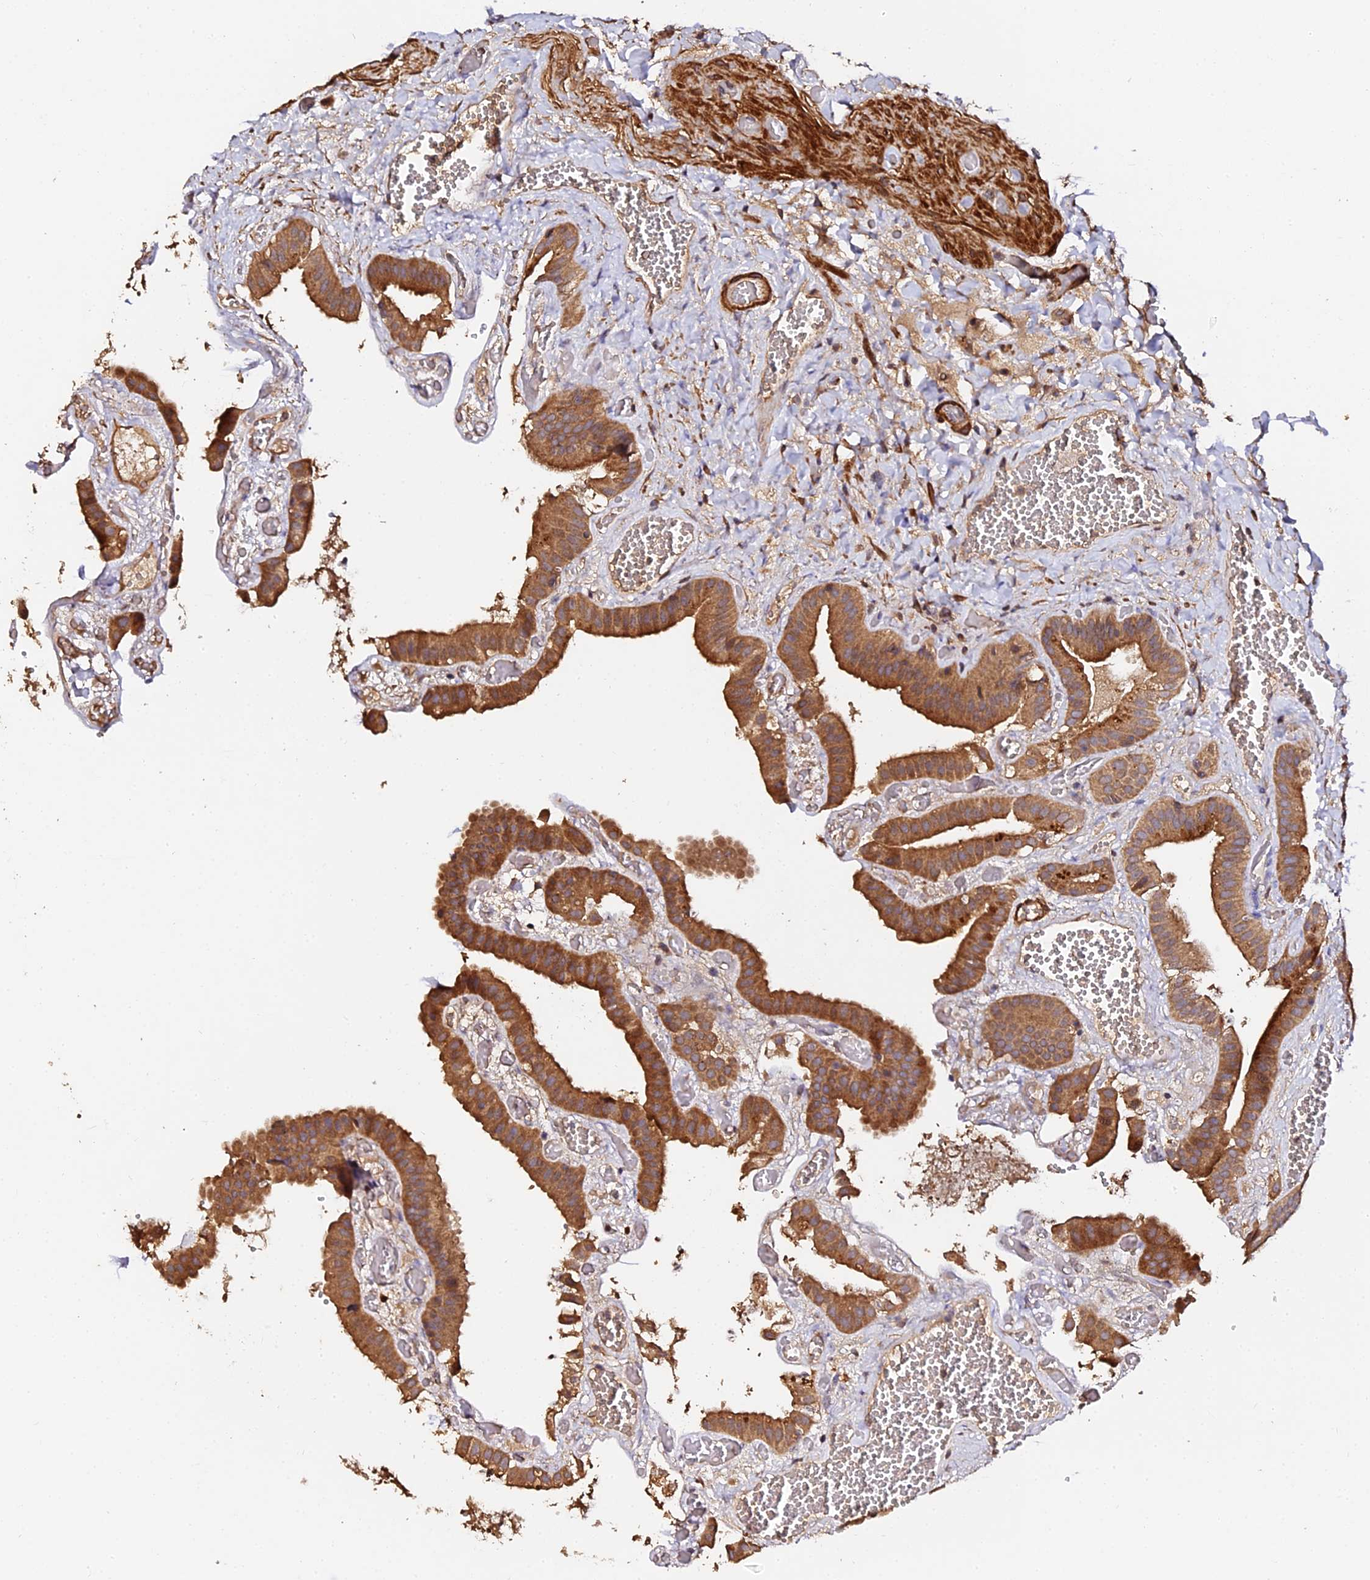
{"staining": {"intensity": "moderate", "quantity": ">75%", "location": "cytoplasmic/membranous"}, "tissue": "gallbladder", "cell_type": "Glandular cells", "image_type": "normal", "snomed": [{"axis": "morphology", "description": "Normal tissue, NOS"}, {"axis": "topography", "description": "Gallbladder"}], "caption": "A histopathology image showing moderate cytoplasmic/membranous expression in approximately >75% of glandular cells in benign gallbladder, as visualized by brown immunohistochemical staining.", "gene": "TDO2", "patient": {"sex": "female", "age": 64}}